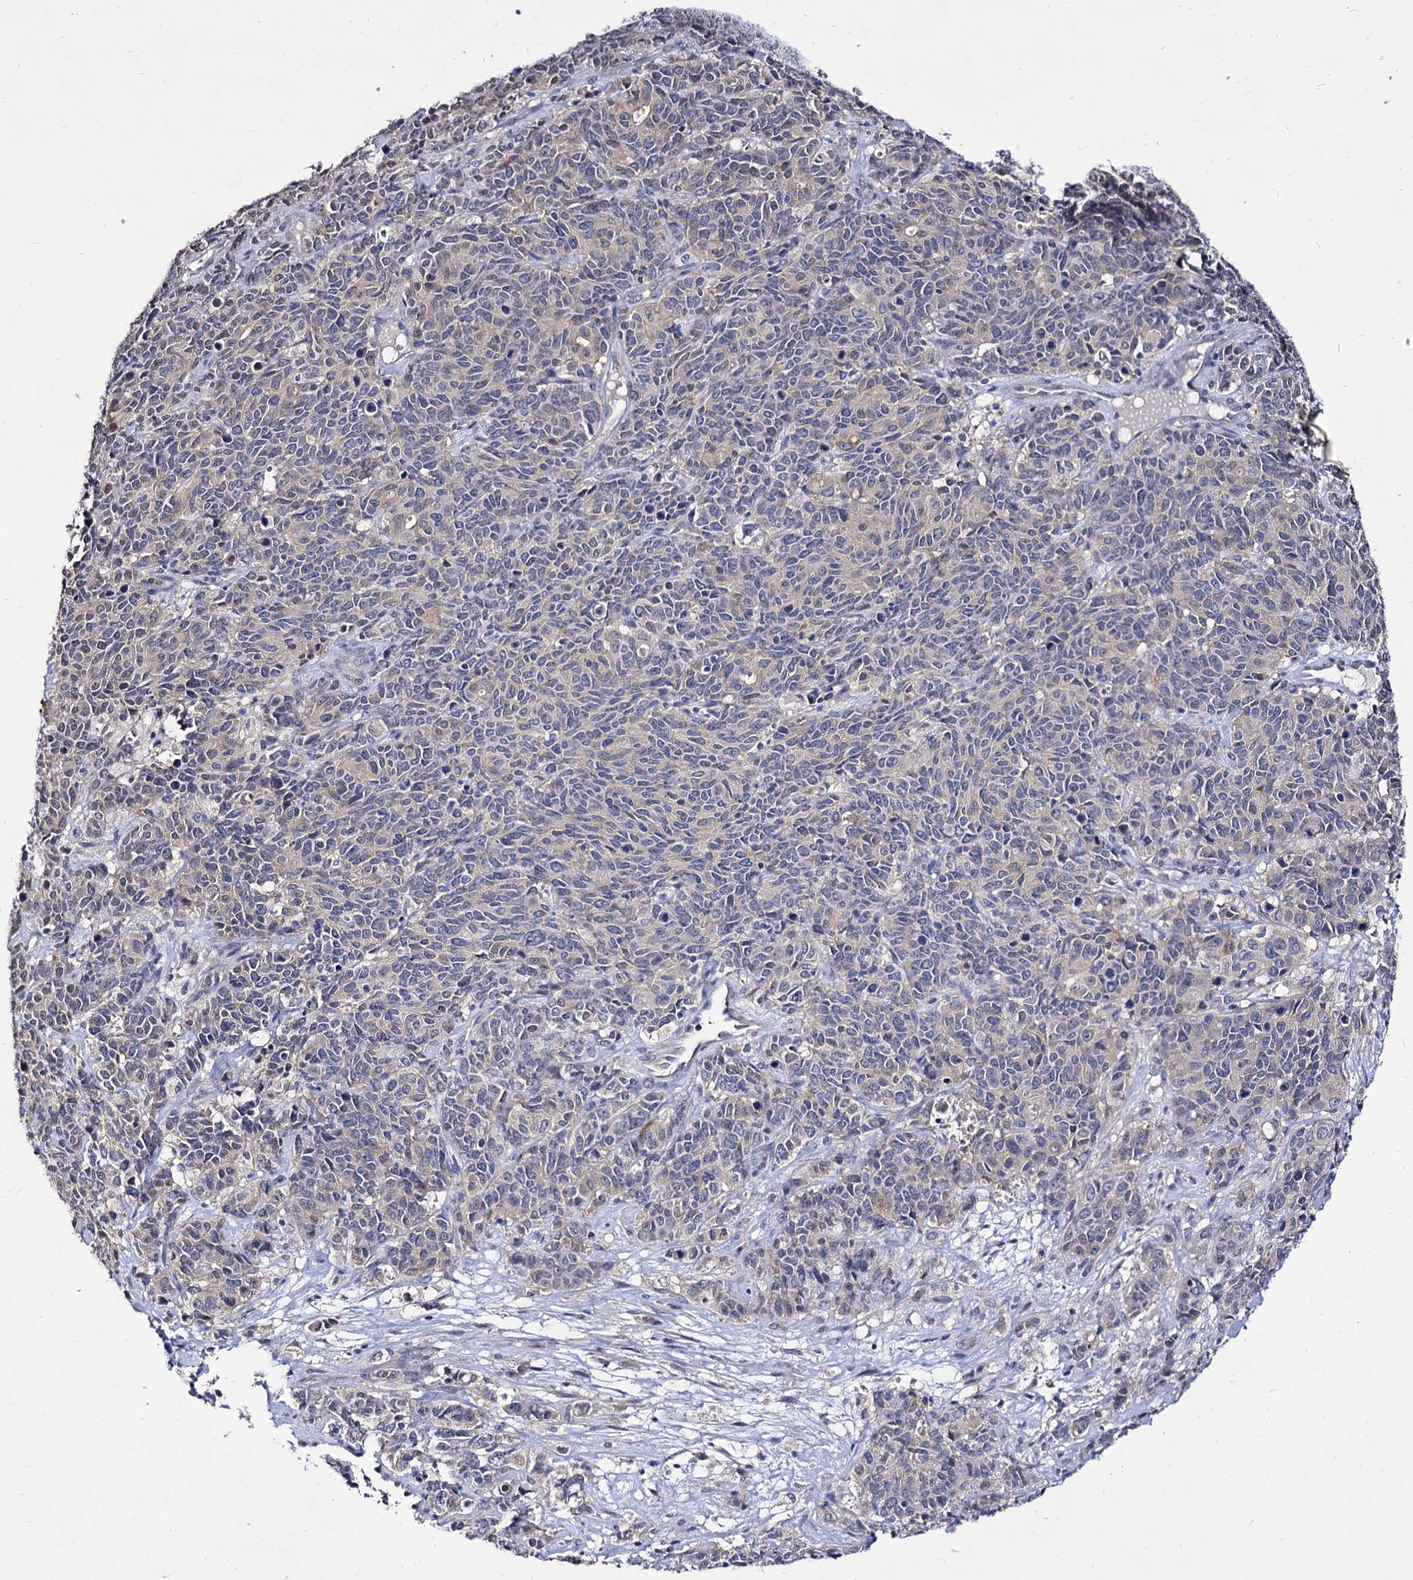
{"staining": {"intensity": "negative", "quantity": "none", "location": "none"}, "tissue": "cervical cancer", "cell_type": "Tumor cells", "image_type": "cancer", "snomed": [{"axis": "morphology", "description": "Squamous cell carcinoma, NOS"}, {"axis": "topography", "description": "Cervix"}], "caption": "Immunohistochemical staining of human cervical cancer demonstrates no significant staining in tumor cells.", "gene": "ARFIP2", "patient": {"sex": "female", "age": 60}}